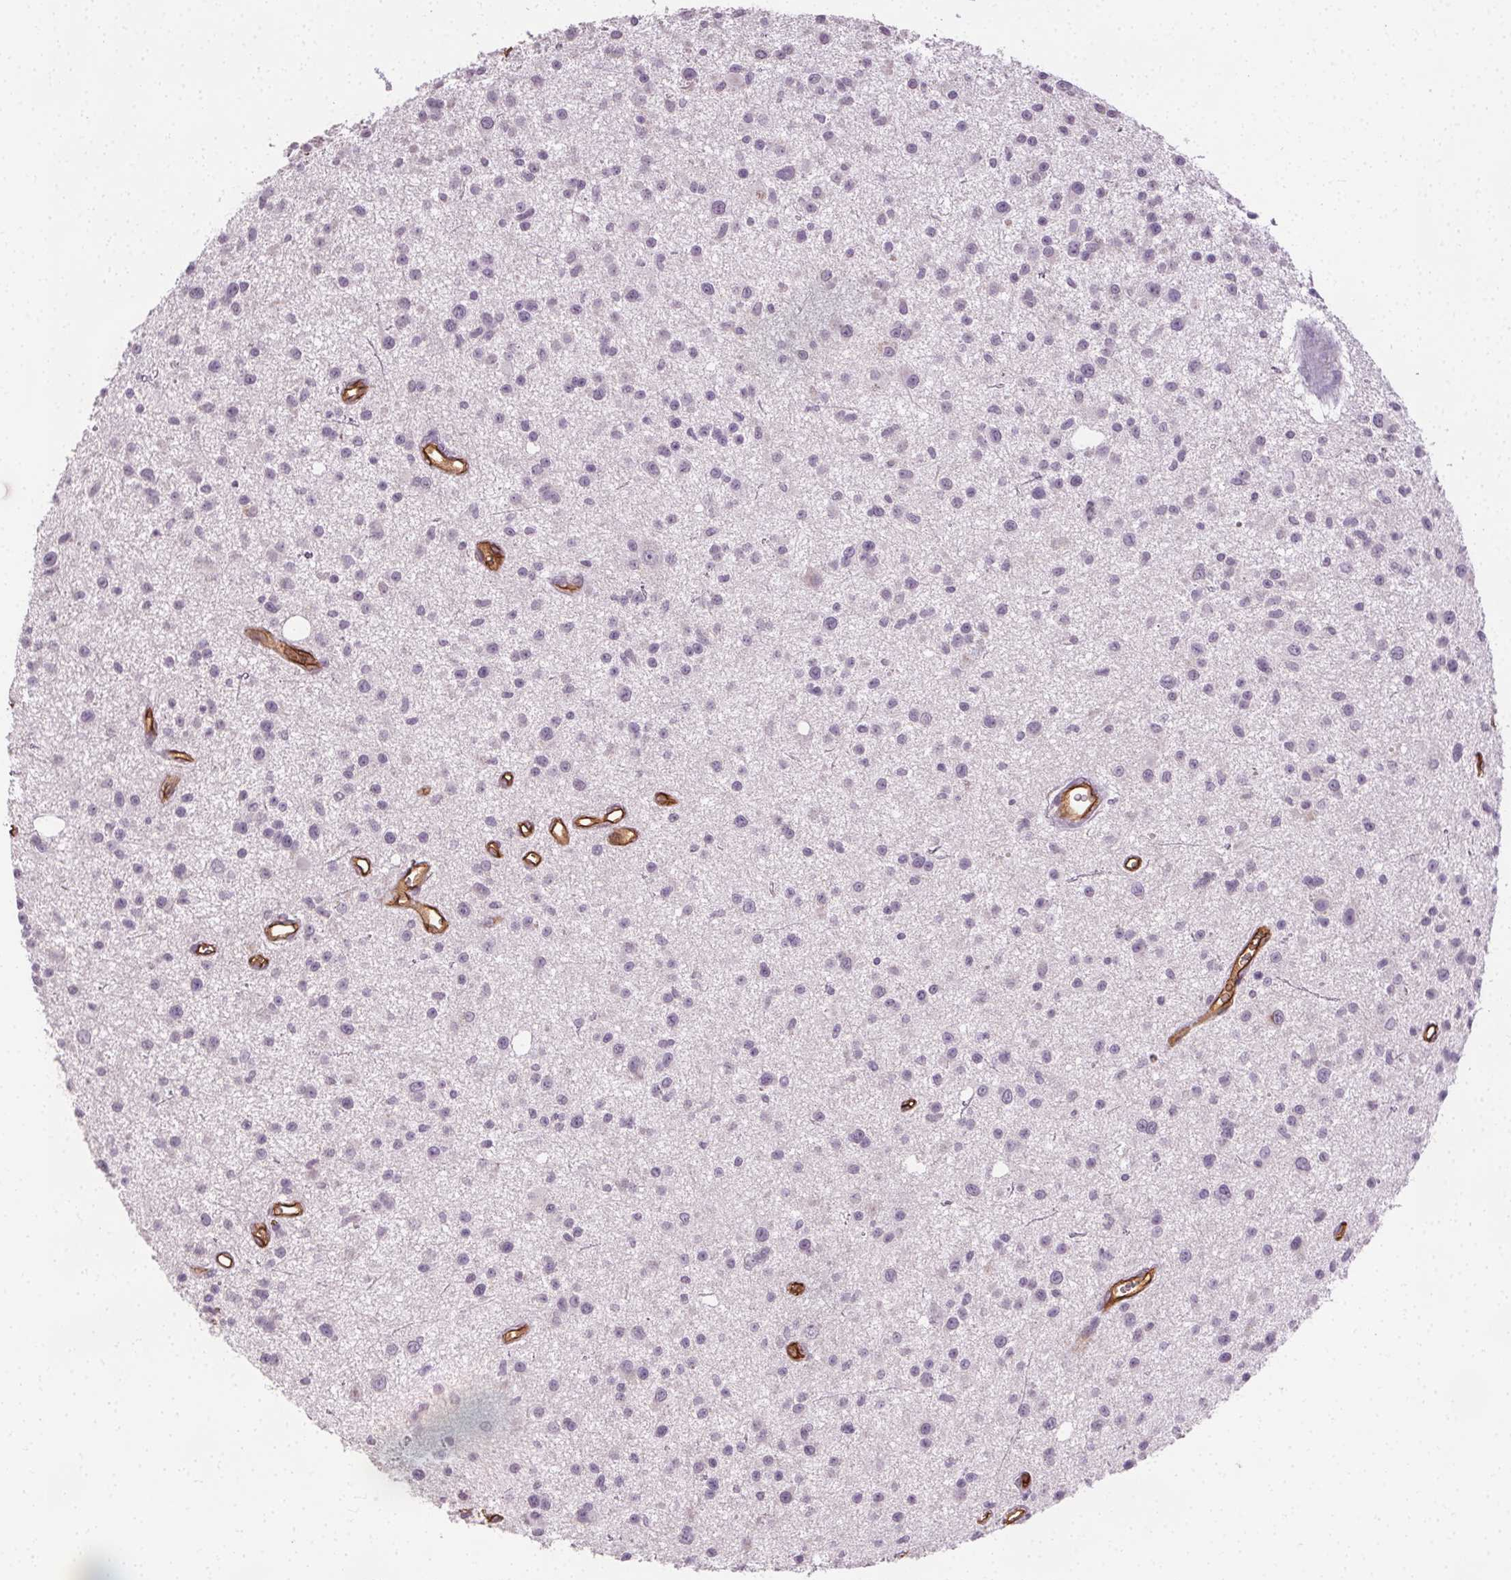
{"staining": {"intensity": "negative", "quantity": "none", "location": "none"}, "tissue": "glioma", "cell_type": "Tumor cells", "image_type": "cancer", "snomed": [{"axis": "morphology", "description": "Glioma, malignant, Low grade"}, {"axis": "topography", "description": "Brain"}], "caption": "An immunohistochemistry (IHC) histopathology image of glioma is shown. There is no staining in tumor cells of glioma.", "gene": "PODXL", "patient": {"sex": "male", "age": 43}}